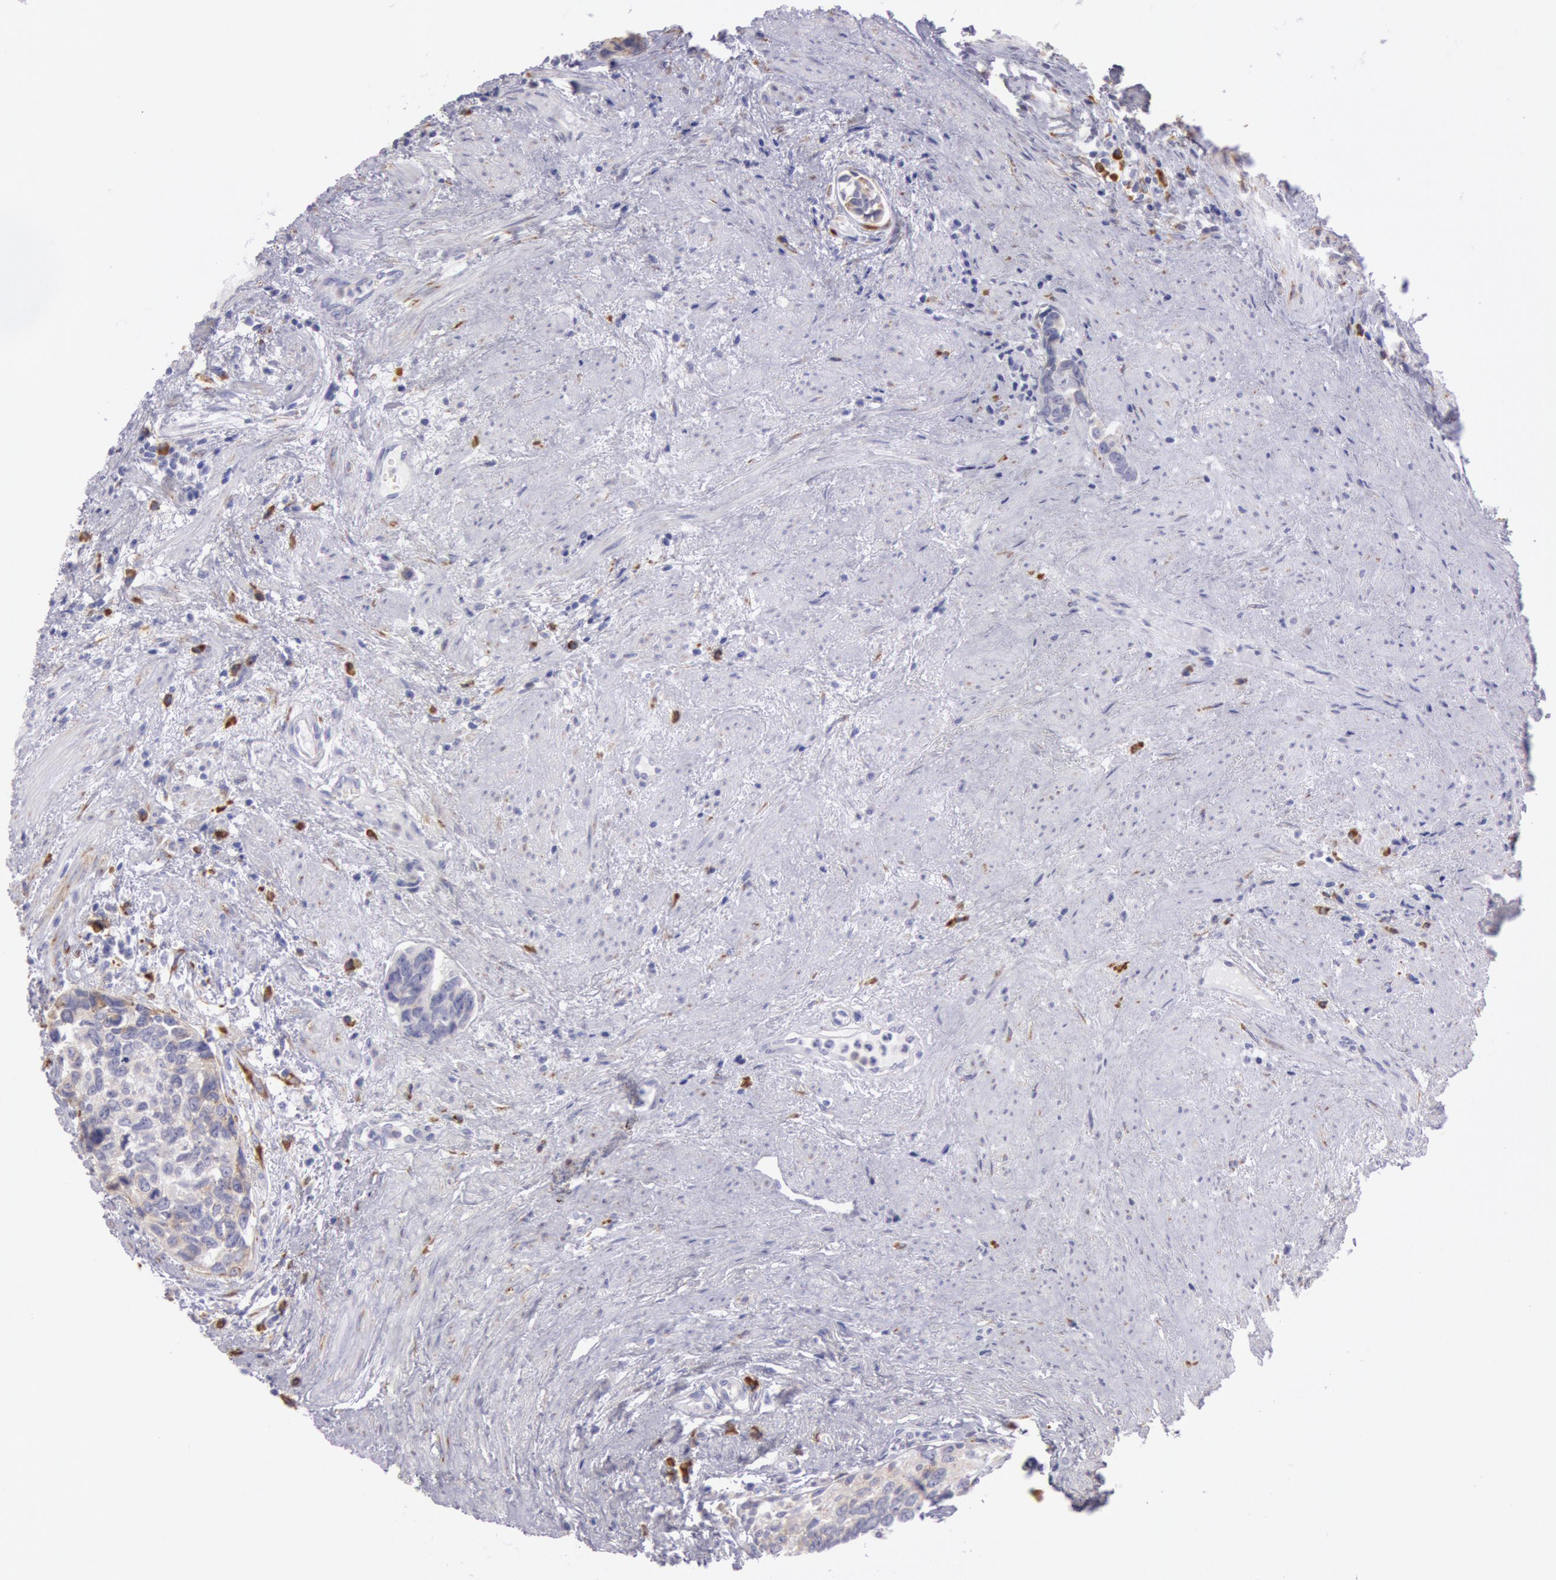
{"staining": {"intensity": "weak", "quantity": "25%-75%", "location": "cytoplasmic/membranous"}, "tissue": "urothelial cancer", "cell_type": "Tumor cells", "image_type": "cancer", "snomed": [{"axis": "morphology", "description": "Urothelial carcinoma, High grade"}, {"axis": "topography", "description": "Urinary bladder"}], "caption": "Immunohistochemistry (IHC) of human urothelial carcinoma (high-grade) exhibits low levels of weak cytoplasmic/membranous staining in about 25%-75% of tumor cells.", "gene": "CIDEB", "patient": {"sex": "male", "age": 81}}